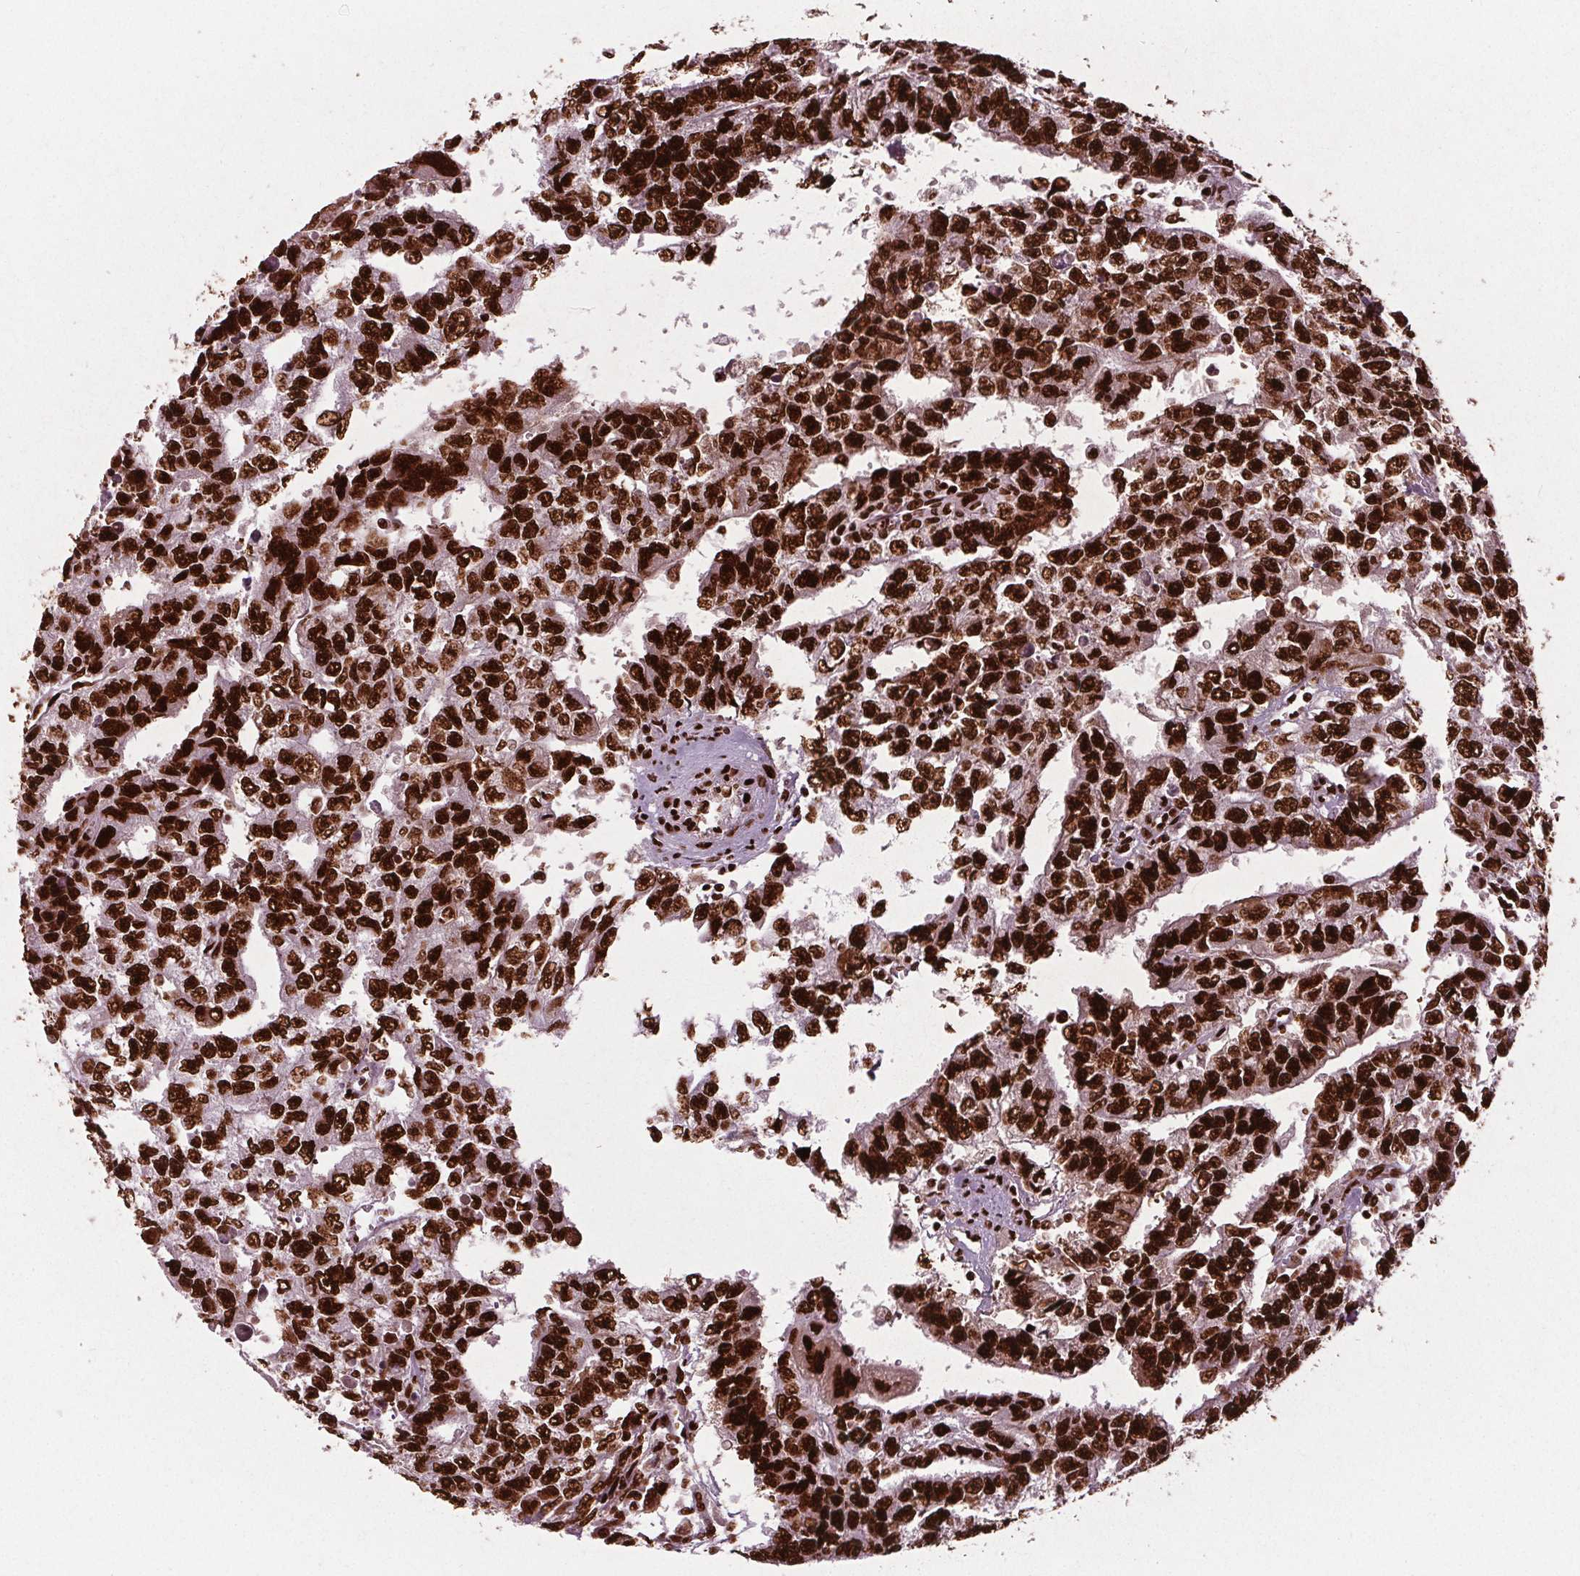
{"staining": {"intensity": "strong", "quantity": ">75%", "location": "nuclear"}, "tissue": "testis cancer", "cell_type": "Tumor cells", "image_type": "cancer", "snomed": [{"axis": "morphology", "description": "Carcinoma, Embryonal, NOS"}, {"axis": "morphology", "description": "Teratoma, malignant, NOS"}, {"axis": "topography", "description": "Testis"}], "caption": "Immunohistochemistry photomicrograph of testis cancer stained for a protein (brown), which reveals high levels of strong nuclear staining in about >75% of tumor cells.", "gene": "BRD4", "patient": {"sex": "male", "age": 24}}